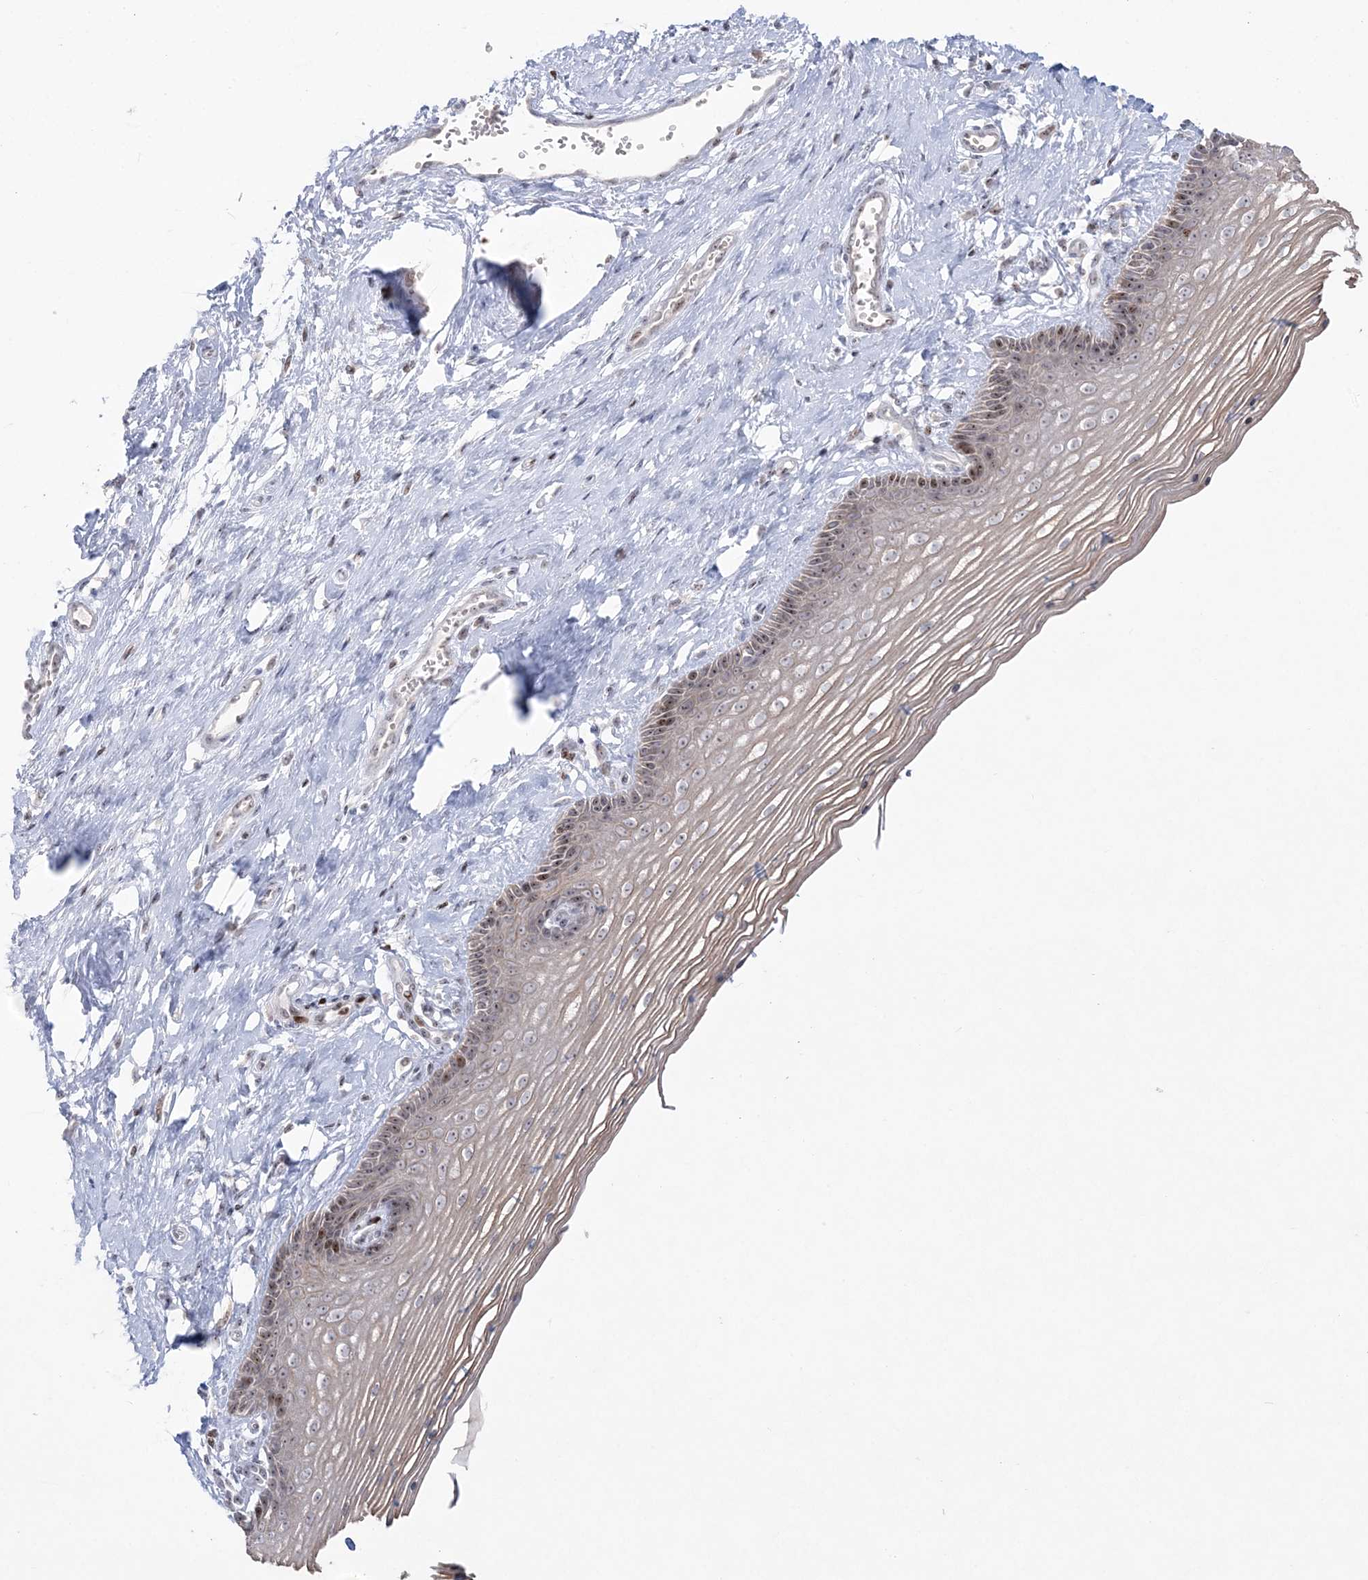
{"staining": {"intensity": "weak", "quantity": "25%-75%", "location": "cytoplasmic/membranous,nuclear"}, "tissue": "vagina", "cell_type": "Squamous epithelial cells", "image_type": "normal", "snomed": [{"axis": "morphology", "description": "Normal tissue, NOS"}, {"axis": "topography", "description": "Vagina"}], "caption": "Immunohistochemical staining of unremarkable vagina shows low levels of weak cytoplasmic/membranous,nuclear expression in about 25%-75% of squamous epithelial cells.", "gene": "SH3BP4", "patient": {"sex": "female", "age": 46}}